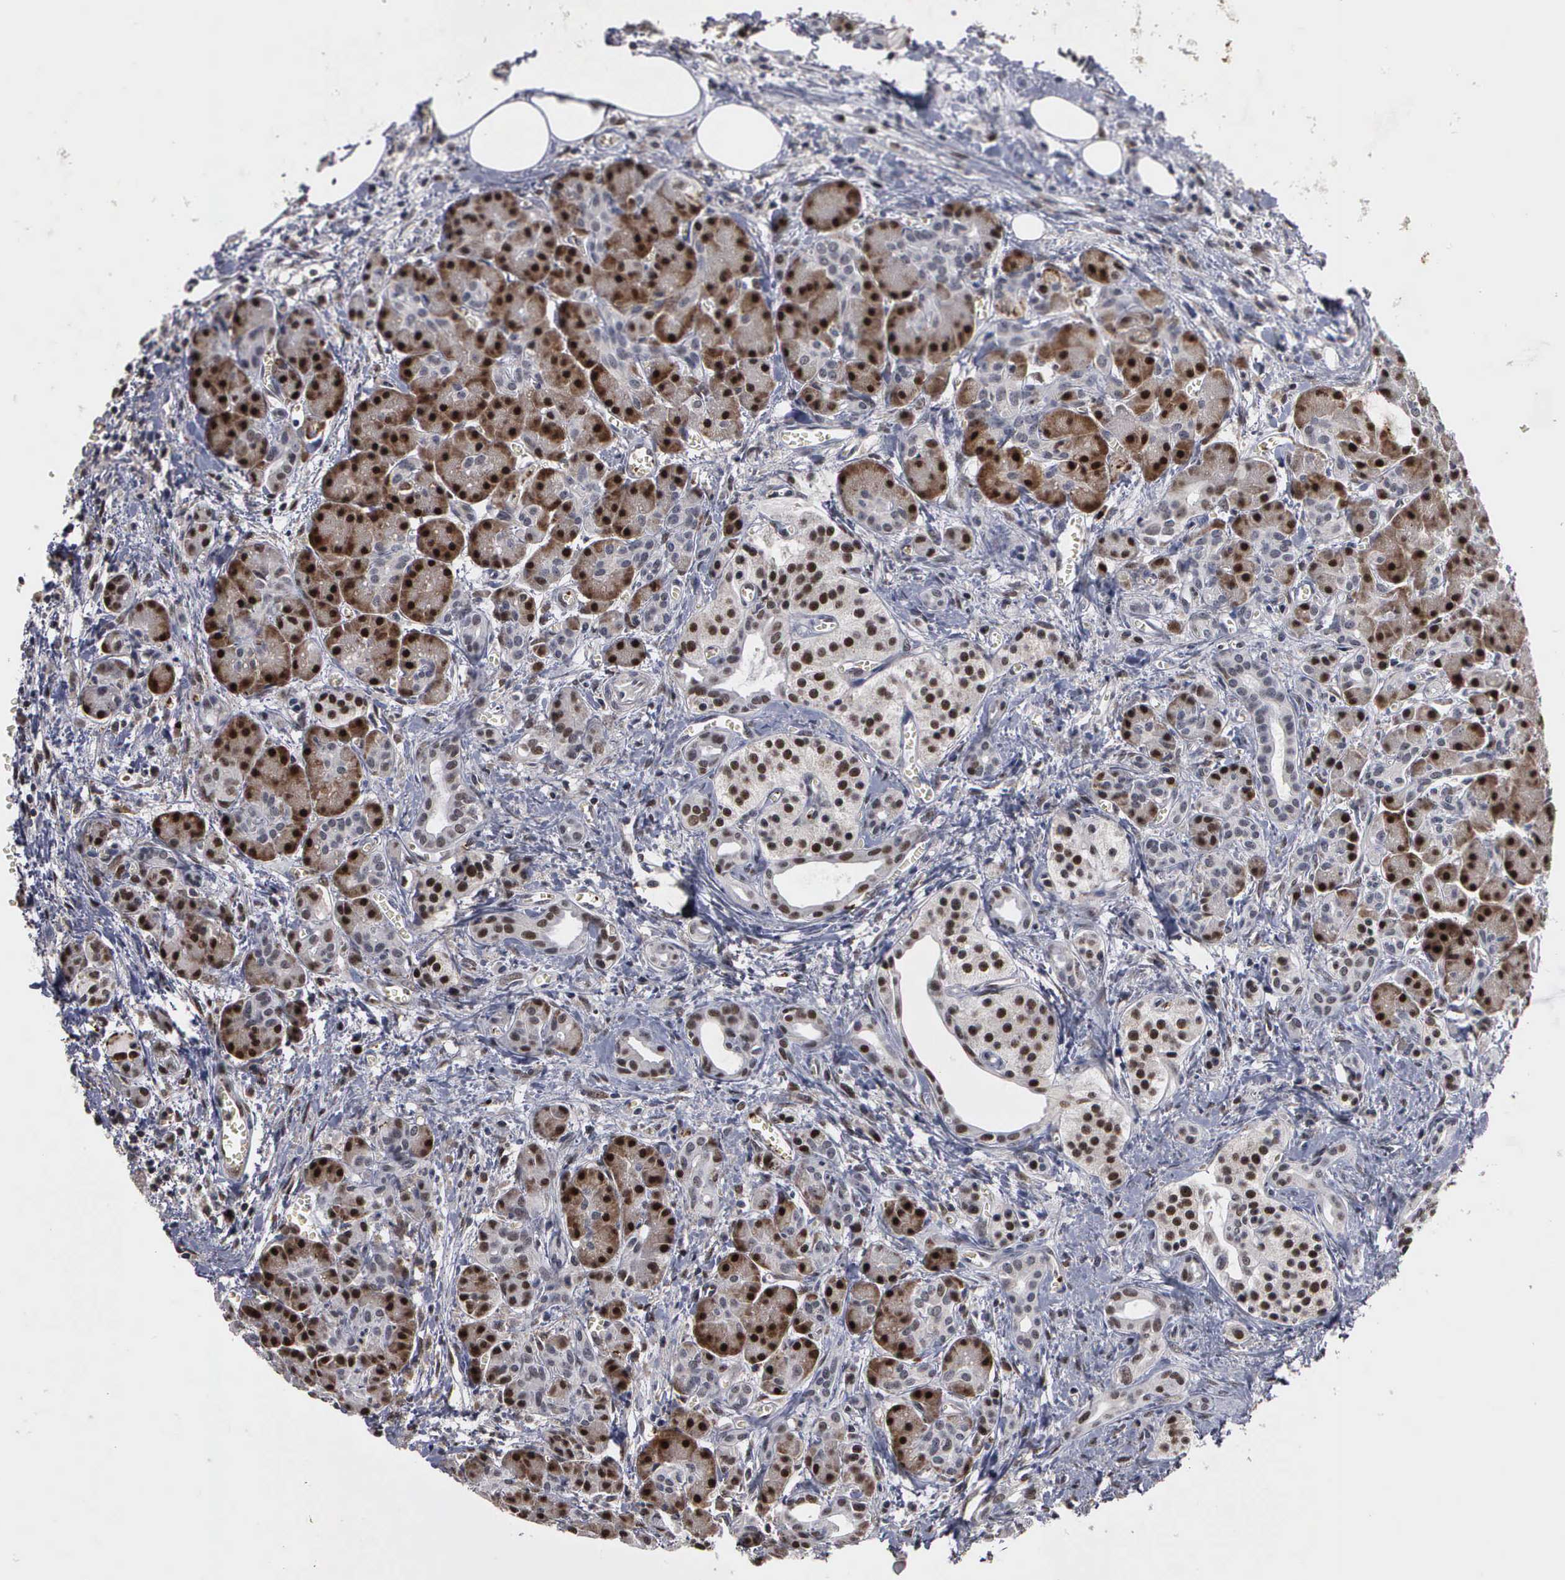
{"staining": {"intensity": "strong", "quantity": "25%-75%", "location": "nuclear"}, "tissue": "pancreas", "cell_type": "Exocrine glandular cells", "image_type": "normal", "snomed": [{"axis": "morphology", "description": "Normal tissue, NOS"}, {"axis": "topography", "description": "Pancreas"}], "caption": "A high amount of strong nuclear positivity is seen in about 25%-75% of exocrine glandular cells in unremarkable pancreas. (DAB IHC, brown staining for protein, blue staining for nuclei).", "gene": "TRMT5", "patient": {"sex": "male", "age": 73}}